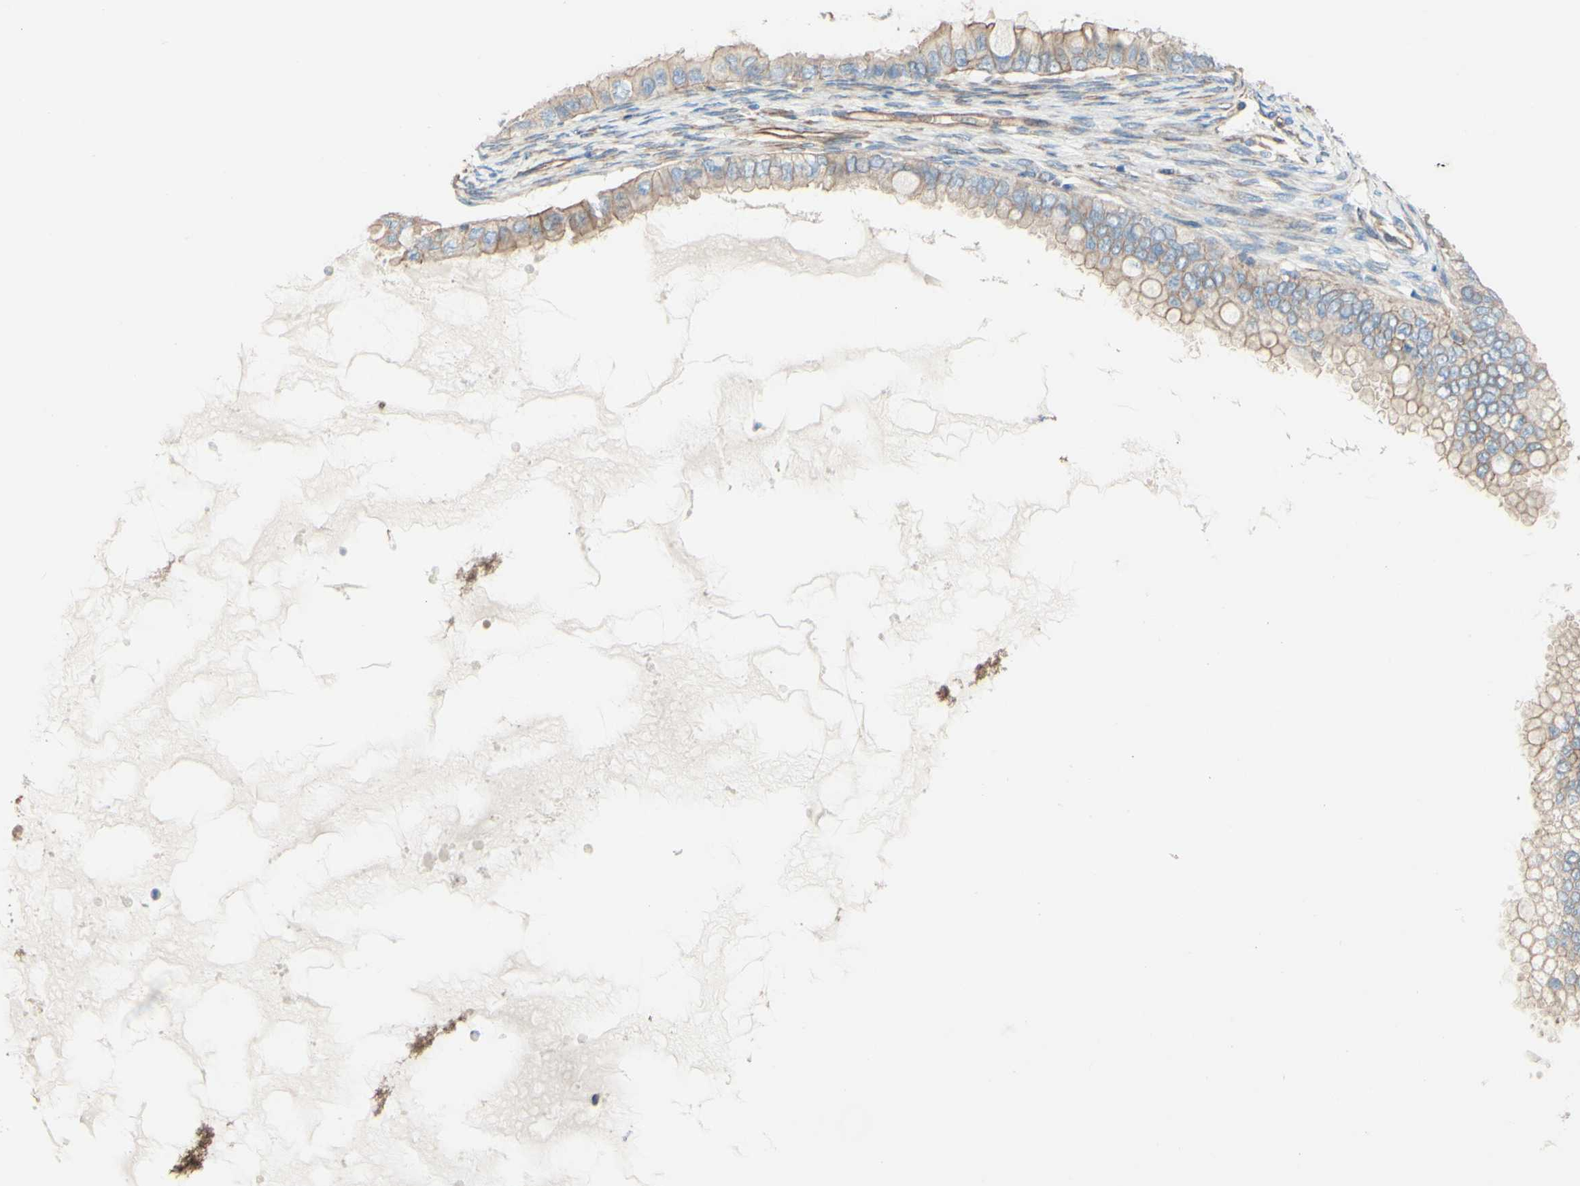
{"staining": {"intensity": "weak", "quantity": ">75%", "location": "cytoplasmic/membranous"}, "tissue": "ovarian cancer", "cell_type": "Tumor cells", "image_type": "cancer", "snomed": [{"axis": "morphology", "description": "Cystadenocarcinoma, mucinous, NOS"}, {"axis": "topography", "description": "Ovary"}], "caption": "The image exhibits staining of ovarian cancer (mucinous cystadenocarcinoma), revealing weak cytoplasmic/membranous protein expression (brown color) within tumor cells. Using DAB (3,3'-diaminobenzidine) (brown) and hematoxylin (blue) stains, captured at high magnification using brightfield microscopy.", "gene": "ENDOD1", "patient": {"sex": "female", "age": 80}}